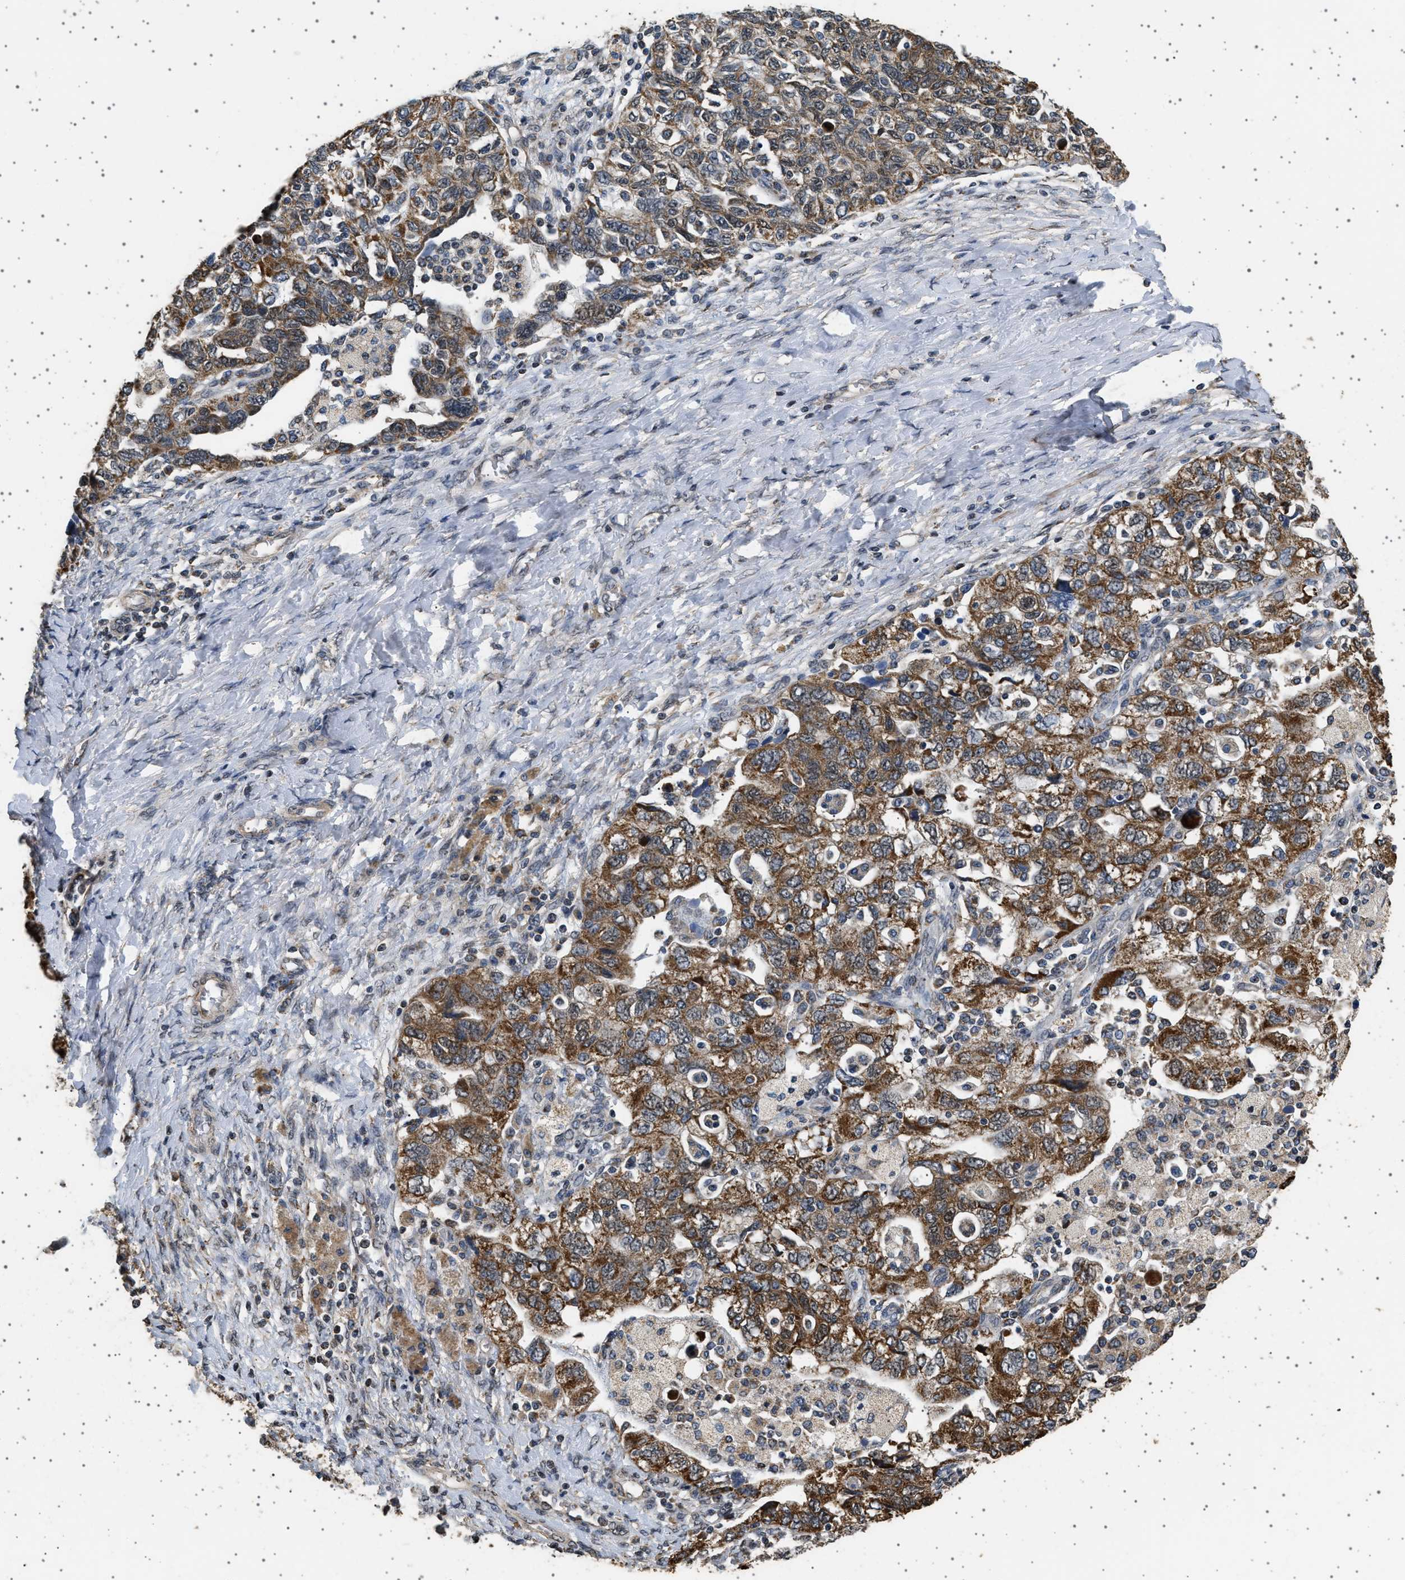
{"staining": {"intensity": "moderate", "quantity": ">75%", "location": "cytoplasmic/membranous"}, "tissue": "ovarian cancer", "cell_type": "Tumor cells", "image_type": "cancer", "snomed": [{"axis": "morphology", "description": "Carcinoma, NOS"}, {"axis": "morphology", "description": "Cystadenocarcinoma, serous, NOS"}, {"axis": "topography", "description": "Ovary"}], "caption": "Tumor cells show medium levels of moderate cytoplasmic/membranous expression in approximately >75% of cells in ovarian serous cystadenocarcinoma.", "gene": "KCNA4", "patient": {"sex": "female", "age": 69}}